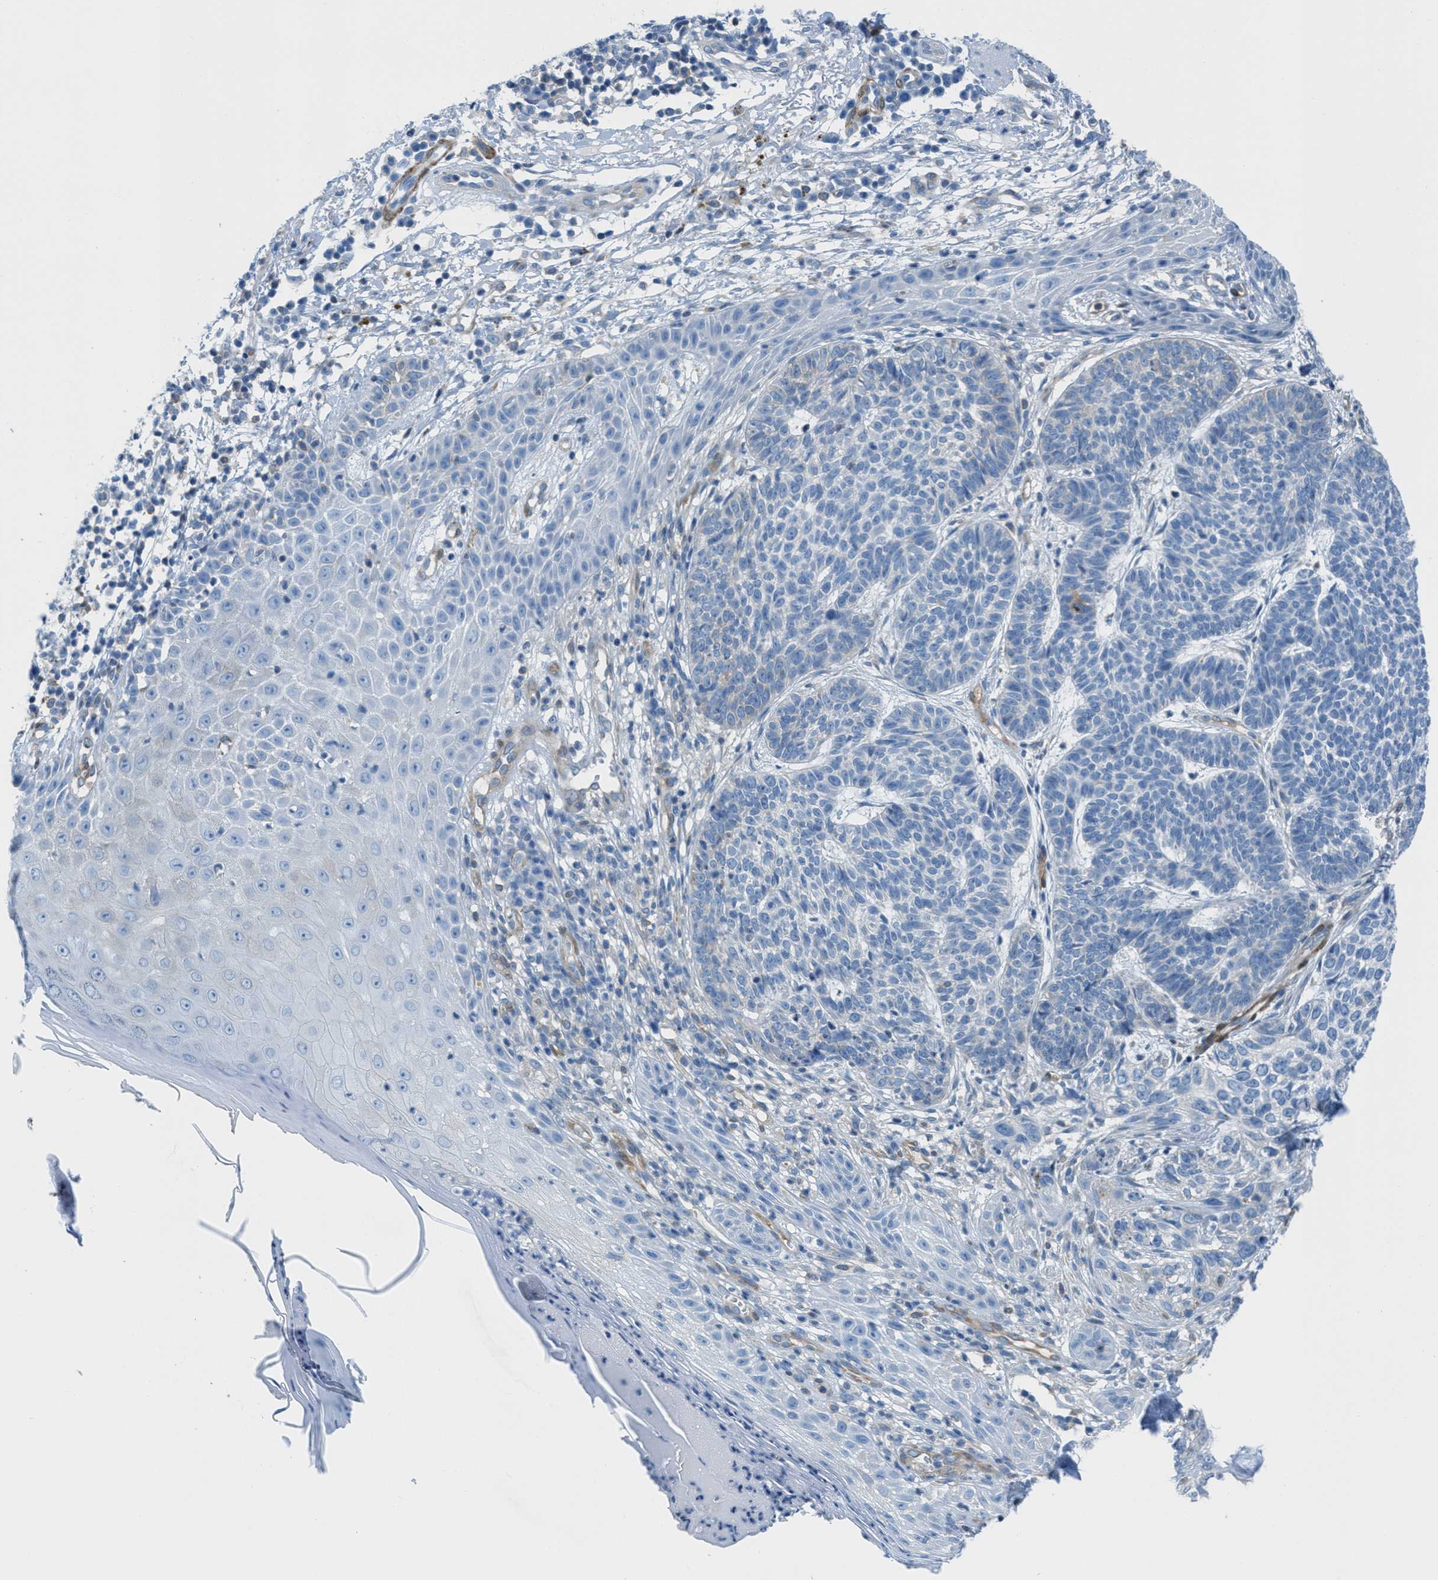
{"staining": {"intensity": "negative", "quantity": "none", "location": "none"}, "tissue": "skin cancer", "cell_type": "Tumor cells", "image_type": "cancer", "snomed": [{"axis": "morphology", "description": "Basal cell carcinoma"}, {"axis": "topography", "description": "Skin"}], "caption": "Human skin basal cell carcinoma stained for a protein using immunohistochemistry (IHC) displays no expression in tumor cells.", "gene": "MAPRE2", "patient": {"sex": "female", "age": 64}}